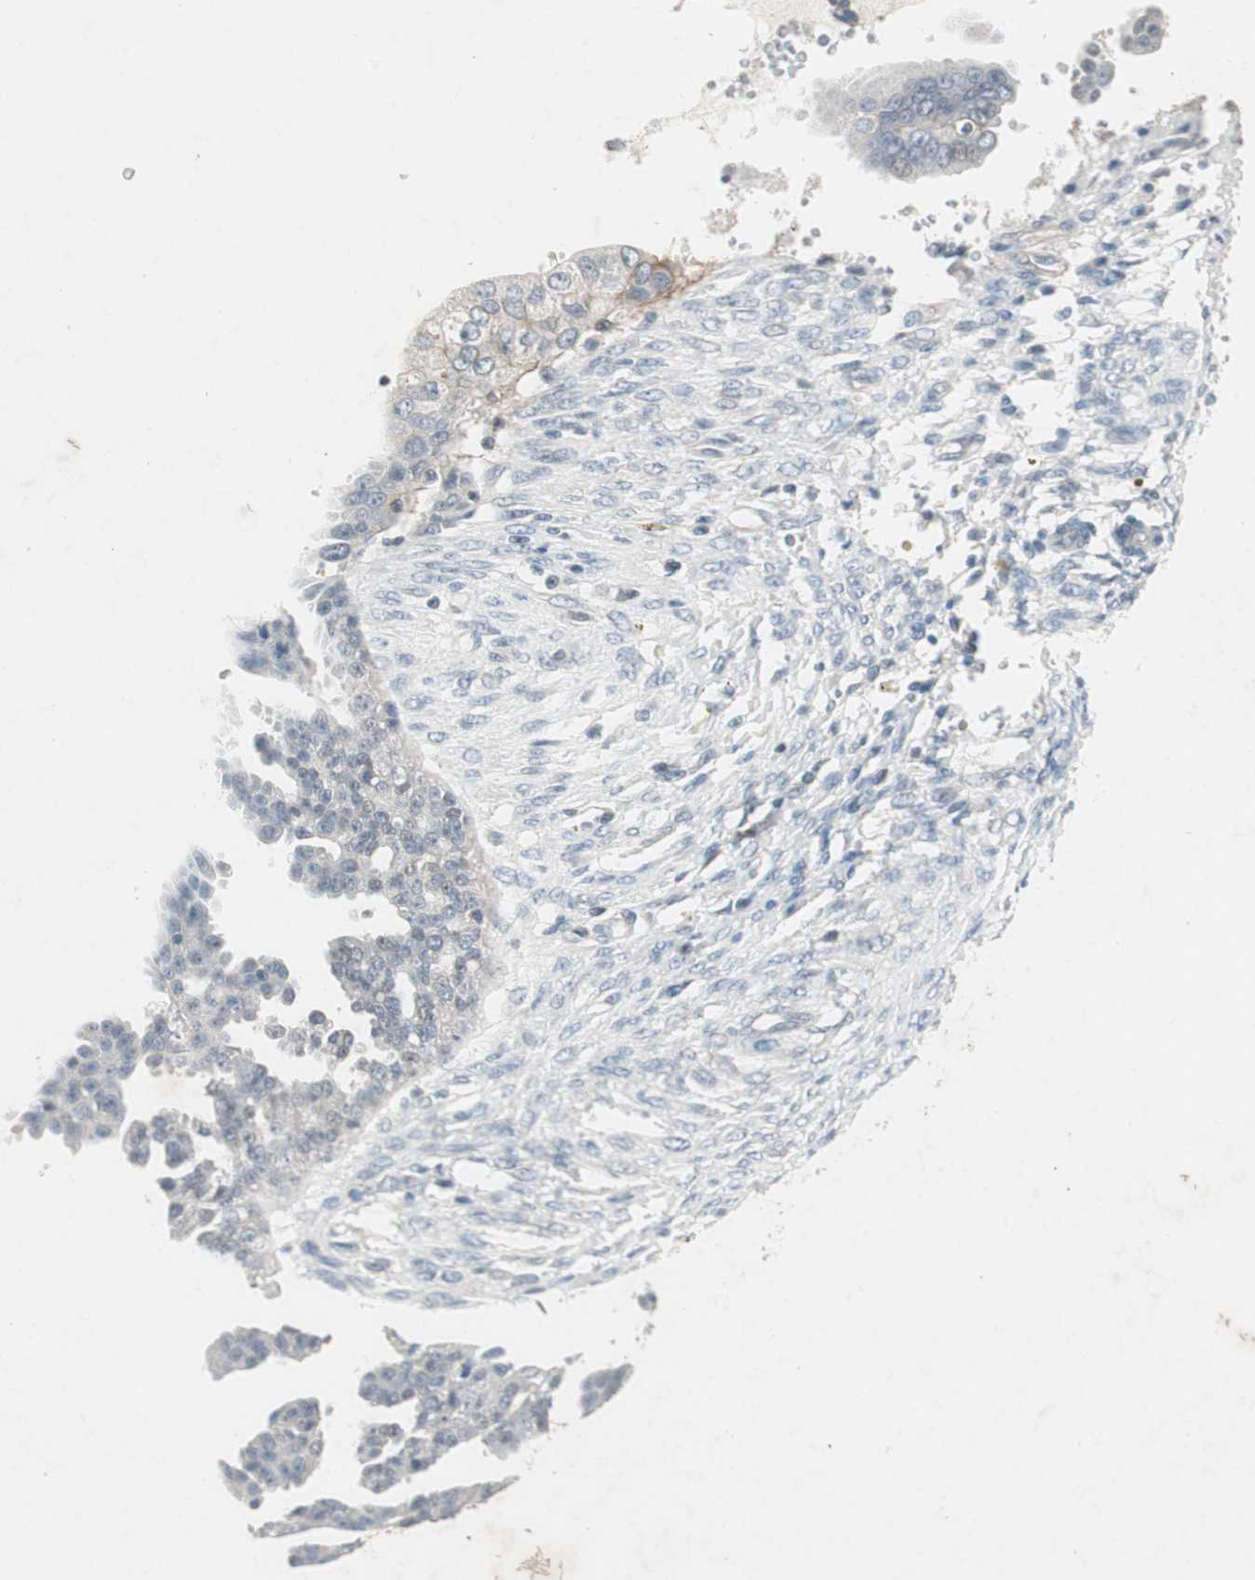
{"staining": {"intensity": "weak", "quantity": "<25%", "location": "cytoplasmic/membranous"}, "tissue": "ovarian cancer", "cell_type": "Tumor cells", "image_type": "cancer", "snomed": [{"axis": "morphology", "description": "Cystadenocarcinoma, serous, NOS"}, {"axis": "topography", "description": "Ovary"}], "caption": "Immunohistochemical staining of ovarian serous cystadenocarcinoma exhibits no significant positivity in tumor cells.", "gene": "ITGB4", "patient": {"sex": "female", "age": 58}}